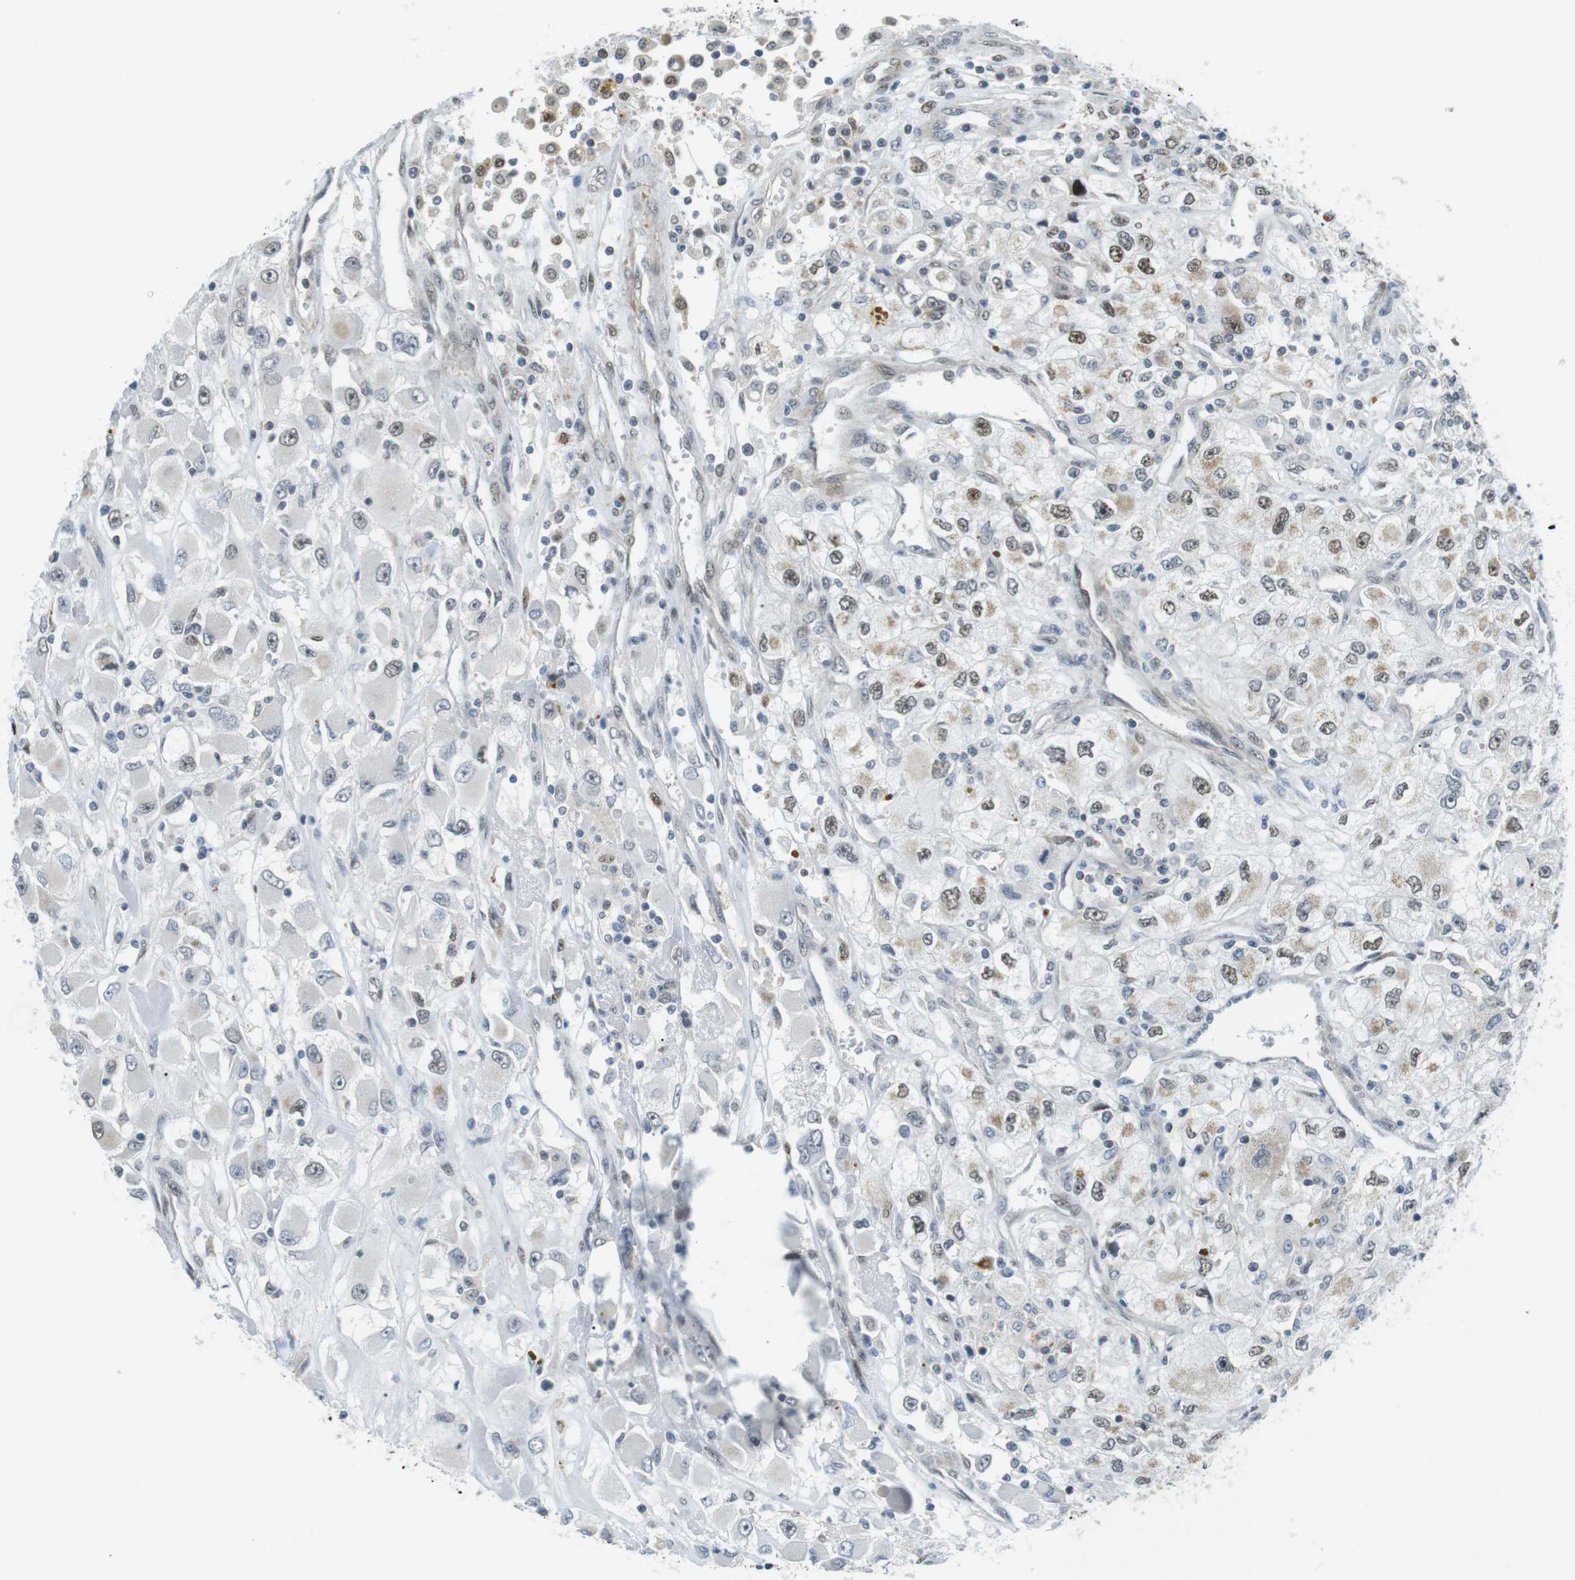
{"staining": {"intensity": "moderate", "quantity": "<25%", "location": "nuclear"}, "tissue": "renal cancer", "cell_type": "Tumor cells", "image_type": "cancer", "snomed": [{"axis": "morphology", "description": "Adenocarcinoma, NOS"}, {"axis": "topography", "description": "Kidney"}], "caption": "DAB (3,3'-diaminobenzidine) immunohistochemical staining of human renal adenocarcinoma exhibits moderate nuclear protein positivity in about <25% of tumor cells. (Brightfield microscopy of DAB IHC at high magnification).", "gene": "USP7", "patient": {"sex": "female", "age": 52}}